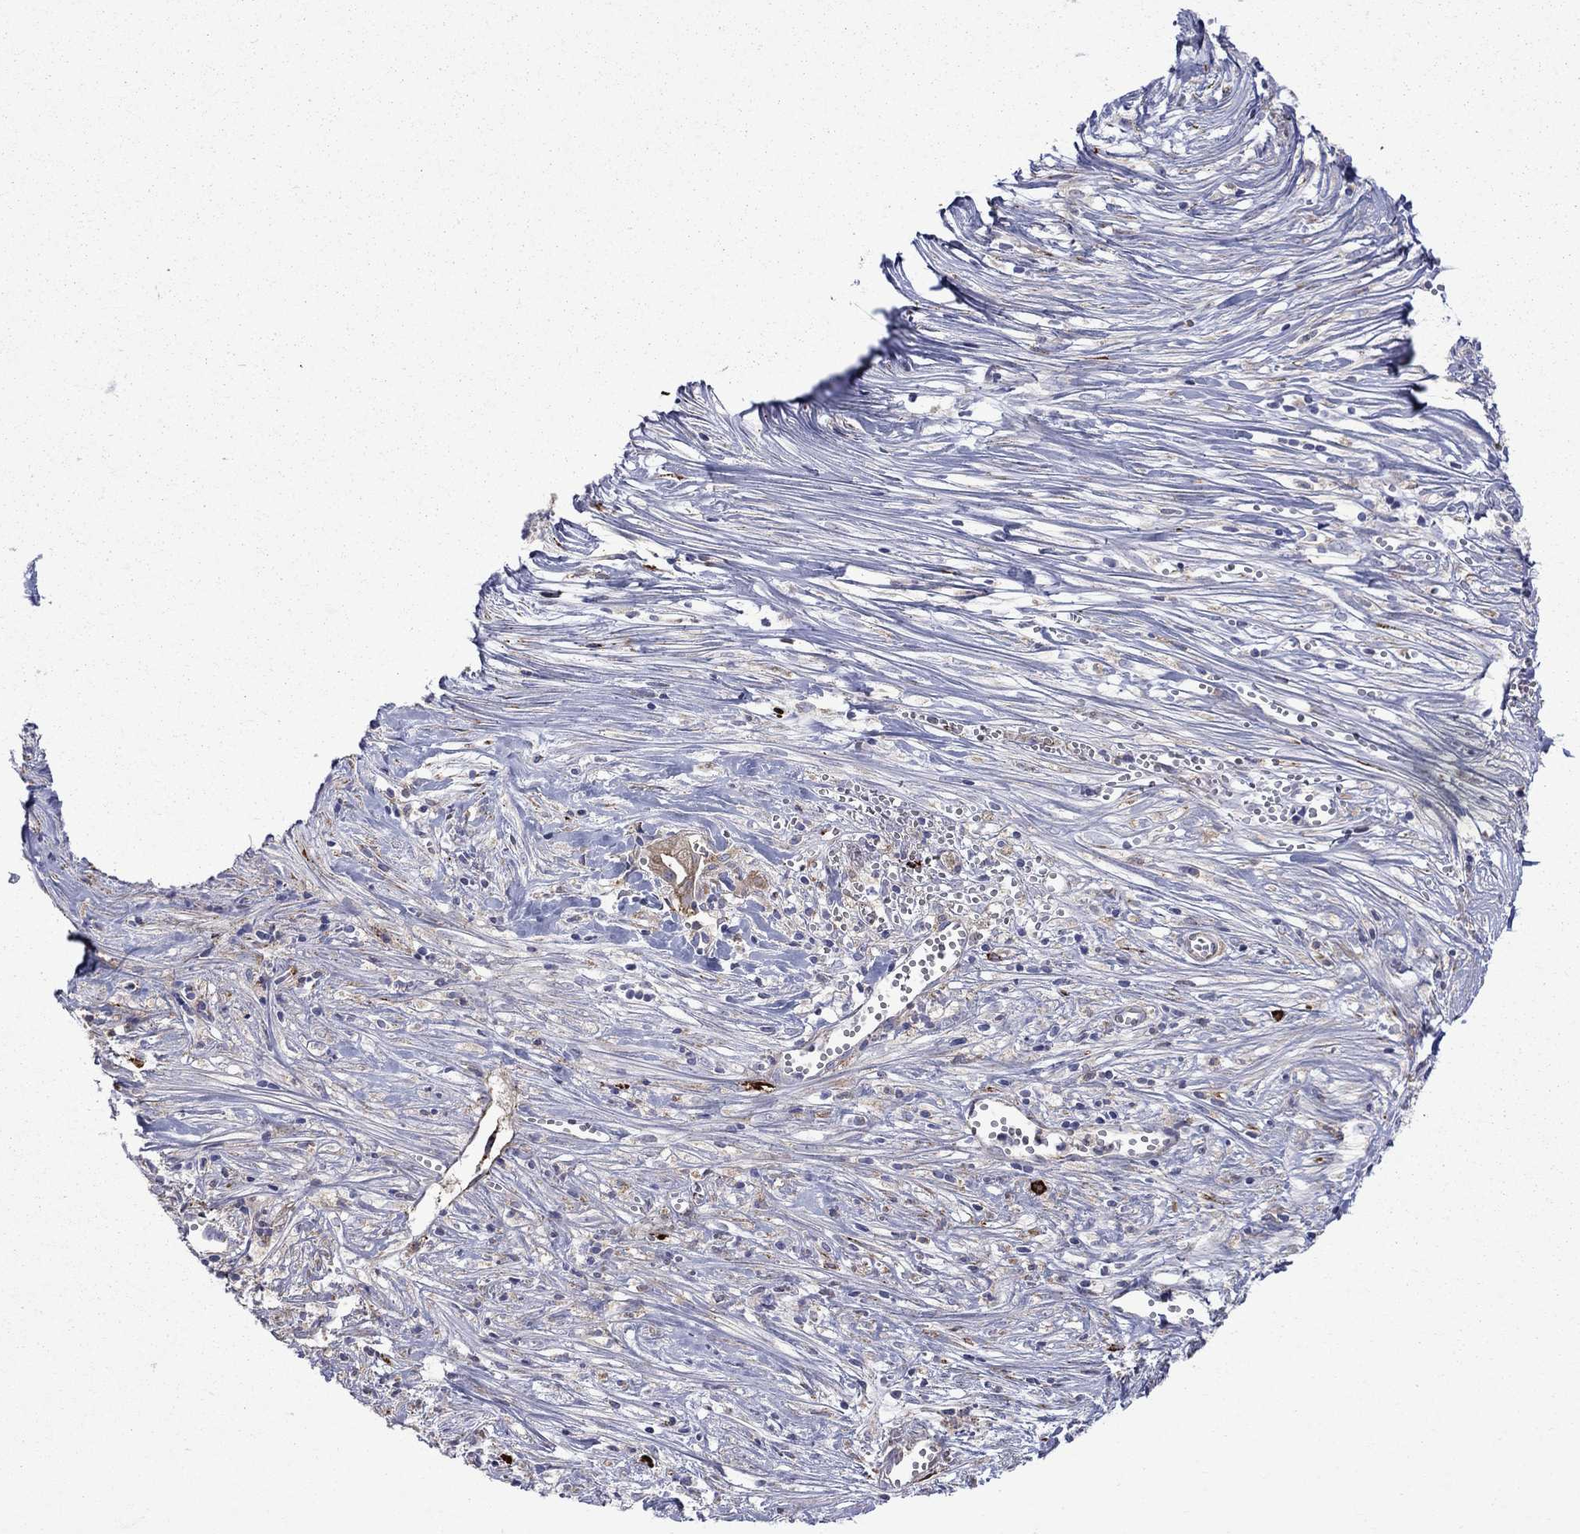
{"staining": {"intensity": "moderate", "quantity": "<25%", "location": "cytoplasmic/membranous"}, "tissue": "pancreatic cancer", "cell_type": "Tumor cells", "image_type": "cancer", "snomed": [{"axis": "morphology", "description": "Adenocarcinoma, NOS"}, {"axis": "topography", "description": "Pancreas"}], "caption": "Adenocarcinoma (pancreatic) stained for a protein (brown) reveals moderate cytoplasmic/membranous positive positivity in about <25% of tumor cells.", "gene": "ASNS", "patient": {"sex": "male", "age": 71}}